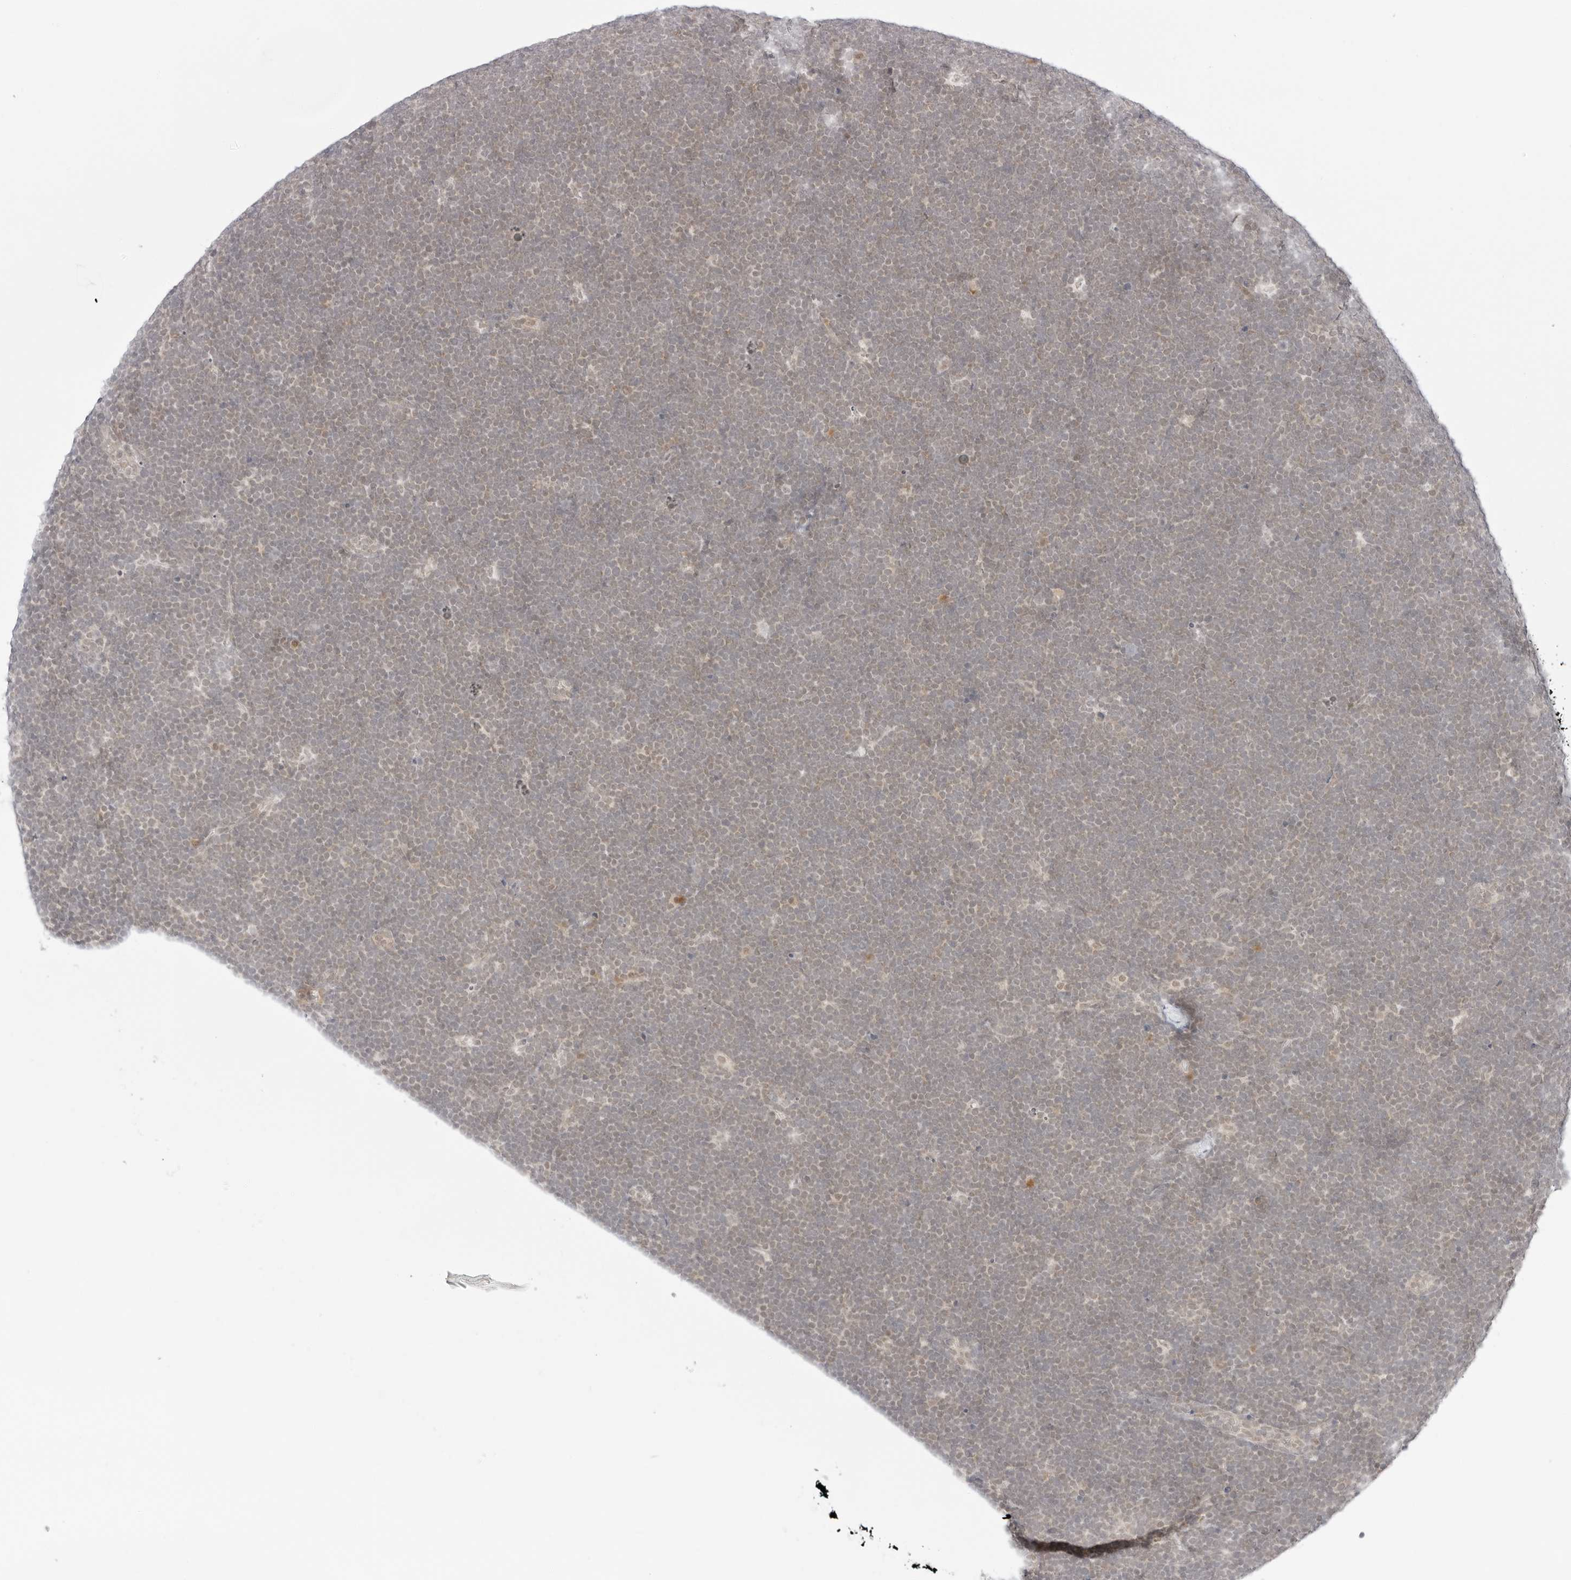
{"staining": {"intensity": "negative", "quantity": "none", "location": "none"}, "tissue": "lymphoma", "cell_type": "Tumor cells", "image_type": "cancer", "snomed": [{"axis": "morphology", "description": "Malignant lymphoma, non-Hodgkin's type, High grade"}, {"axis": "topography", "description": "Lymph node"}], "caption": "Tumor cells show no significant protein staining in malignant lymphoma, non-Hodgkin's type (high-grade).", "gene": "POLR3C", "patient": {"sex": "male", "age": 13}}